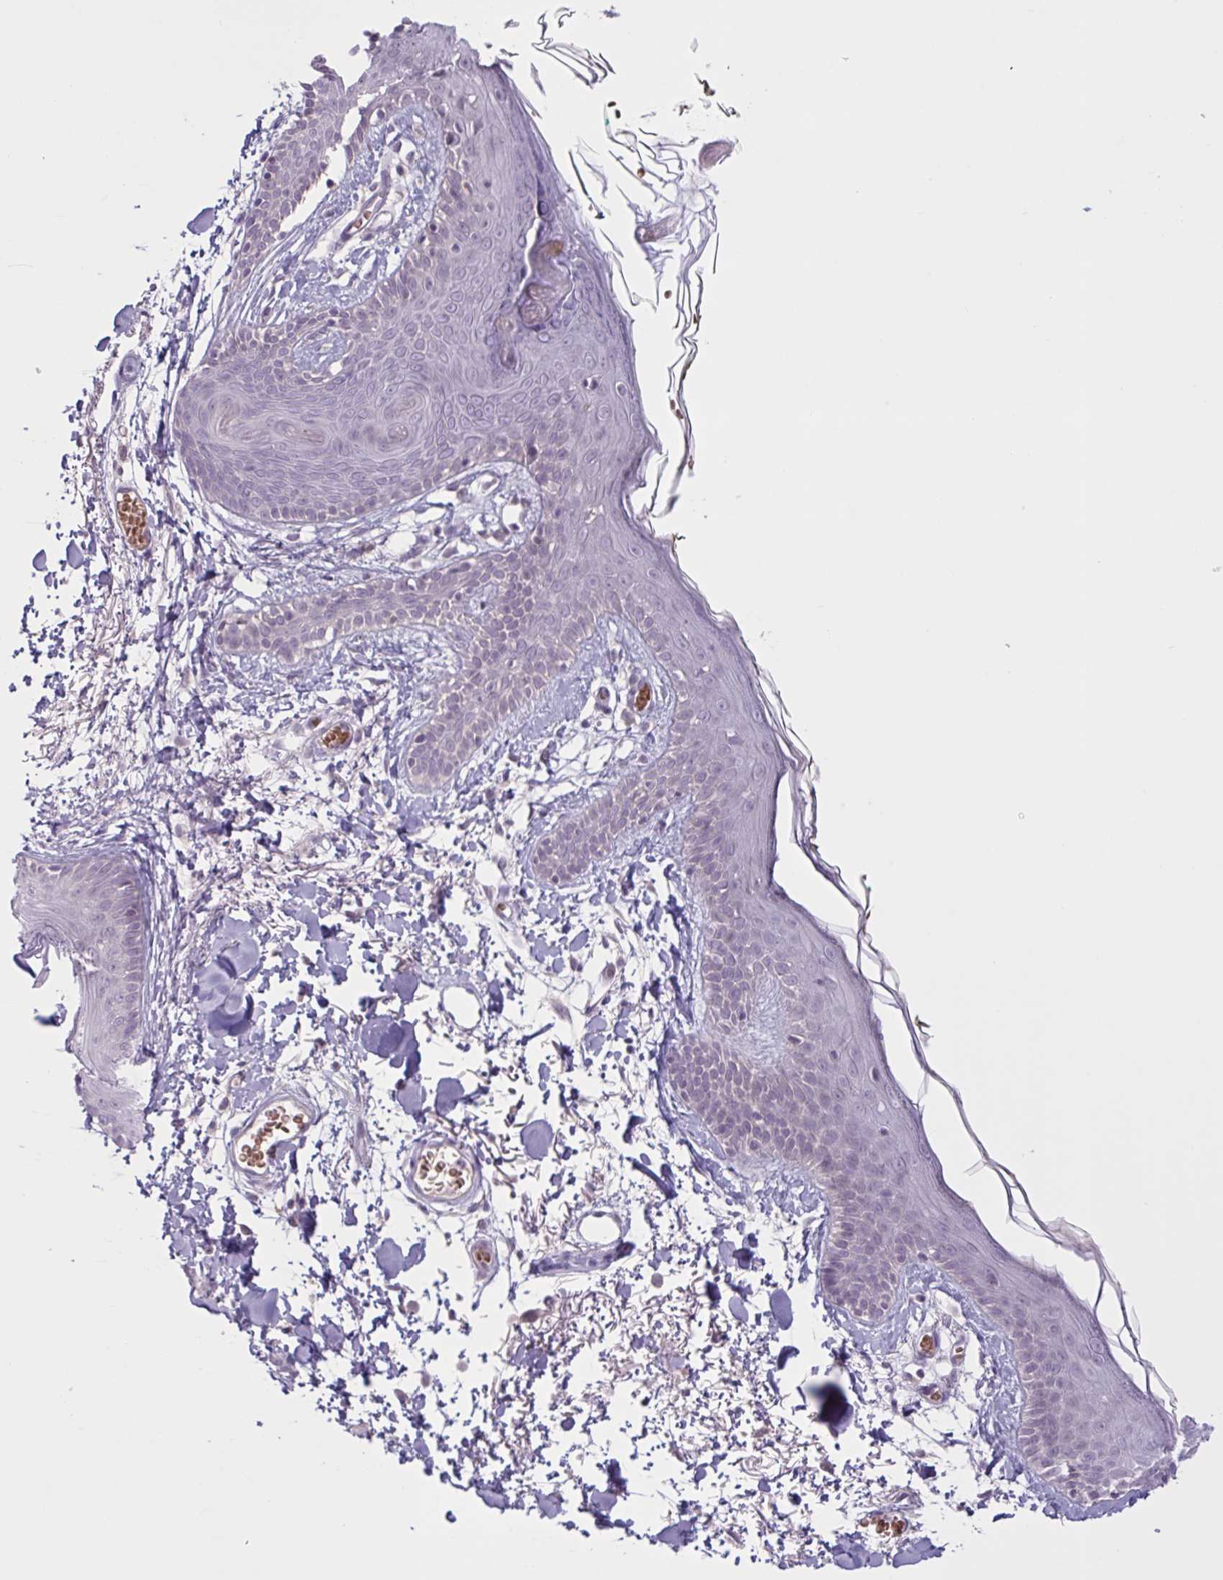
{"staining": {"intensity": "negative", "quantity": "none", "location": "none"}, "tissue": "skin", "cell_type": "Fibroblasts", "image_type": "normal", "snomed": [{"axis": "morphology", "description": "Normal tissue, NOS"}, {"axis": "topography", "description": "Skin"}], "caption": "High magnification brightfield microscopy of unremarkable skin stained with DAB (3,3'-diaminobenzidine) (brown) and counterstained with hematoxylin (blue): fibroblasts show no significant expression. Brightfield microscopy of immunohistochemistry stained with DAB (3,3'-diaminobenzidine) (brown) and hematoxylin (blue), captured at high magnification.", "gene": "ENSG00000281613", "patient": {"sex": "male", "age": 79}}